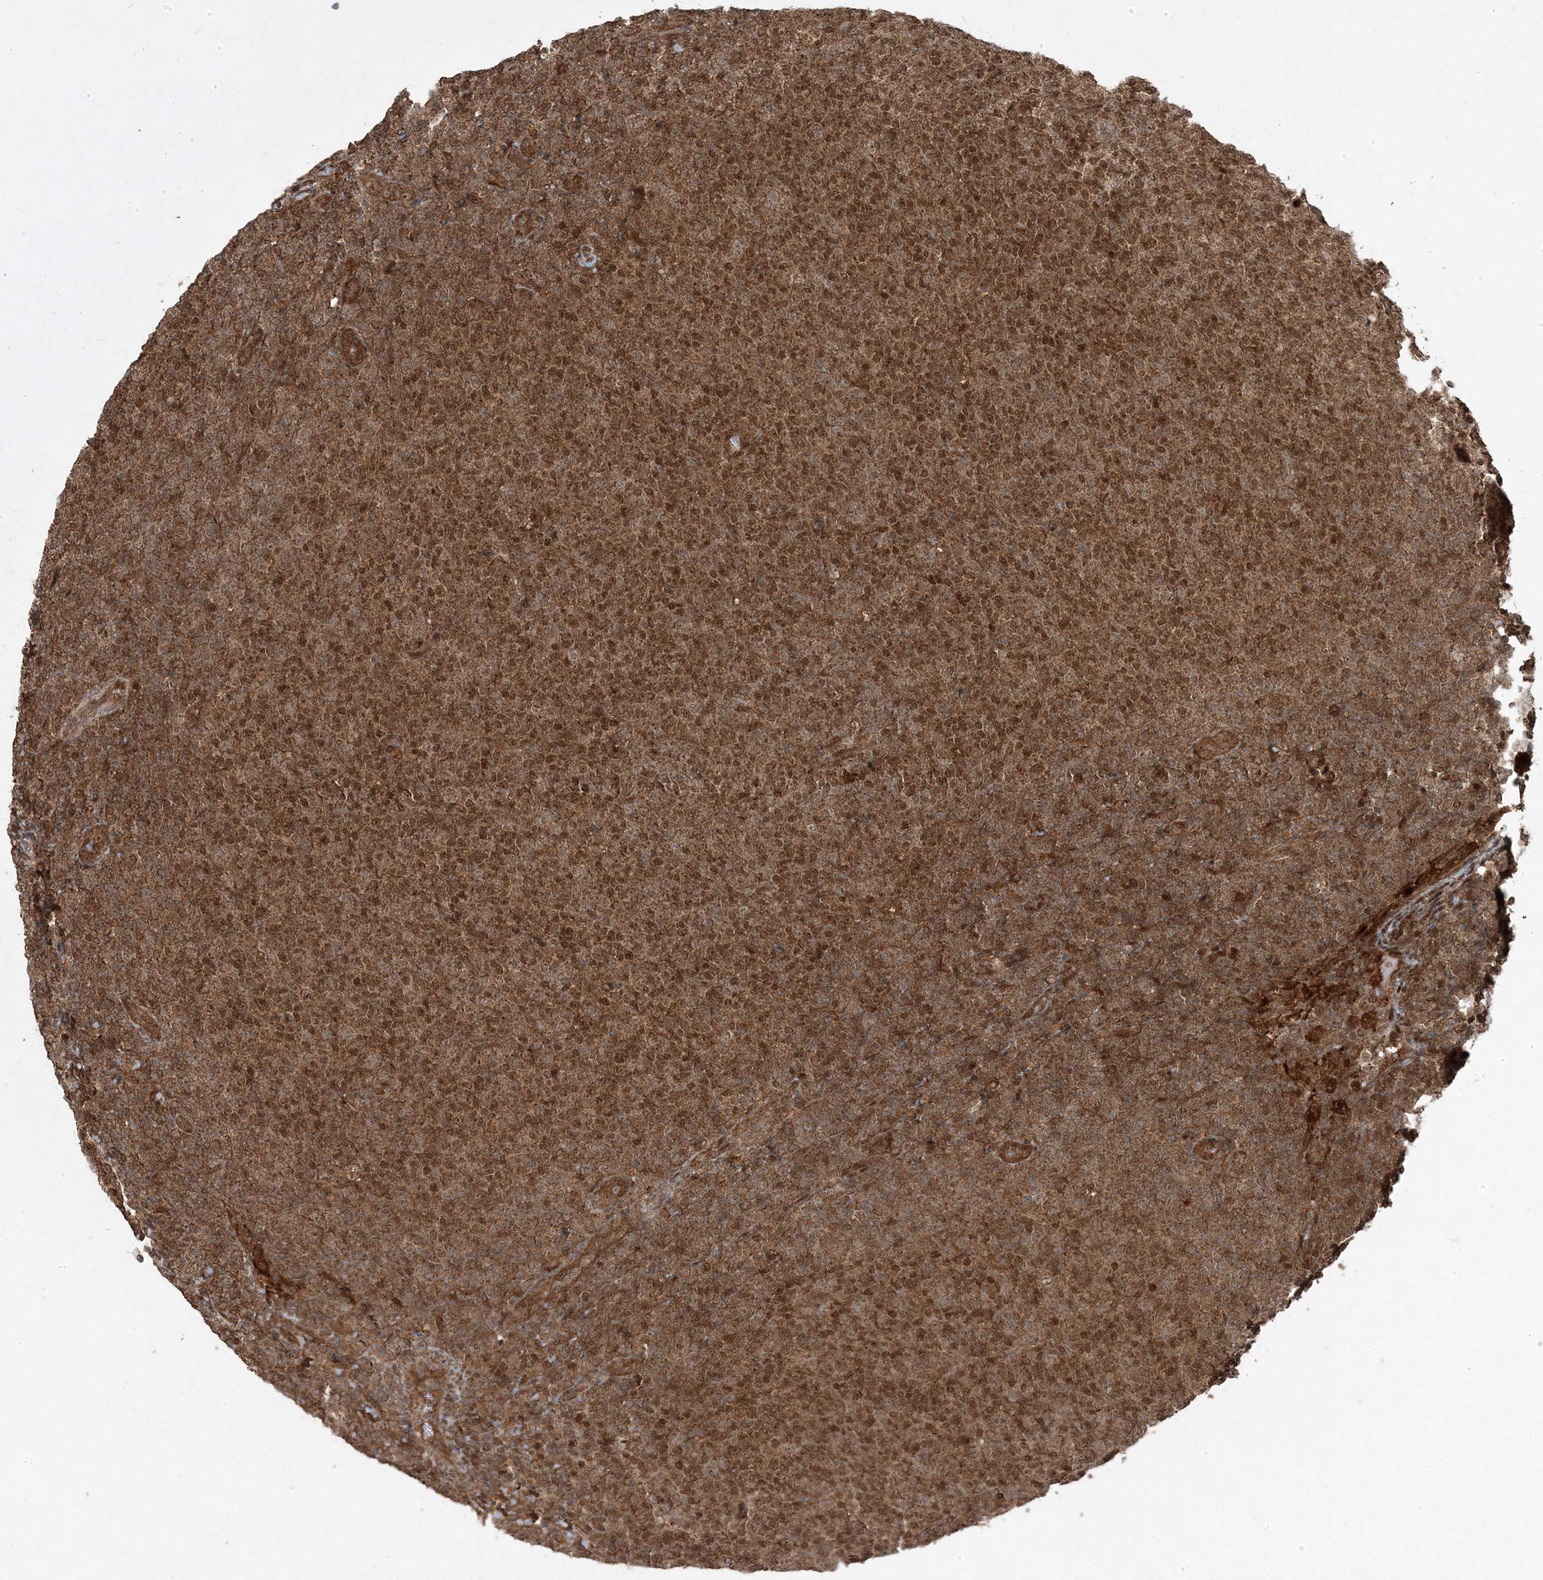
{"staining": {"intensity": "moderate", "quantity": ">75%", "location": "cytoplasmic/membranous,nuclear"}, "tissue": "lymphoma", "cell_type": "Tumor cells", "image_type": "cancer", "snomed": [{"axis": "morphology", "description": "Malignant lymphoma, non-Hodgkin's type, Low grade"}, {"axis": "topography", "description": "Lymph node"}], "caption": "DAB (3,3'-diaminobenzidine) immunohistochemical staining of human lymphoma exhibits moderate cytoplasmic/membranous and nuclear protein expression in about >75% of tumor cells. The protein is shown in brown color, while the nuclei are stained blue.", "gene": "PLEKHM2", "patient": {"sex": "male", "age": 66}}